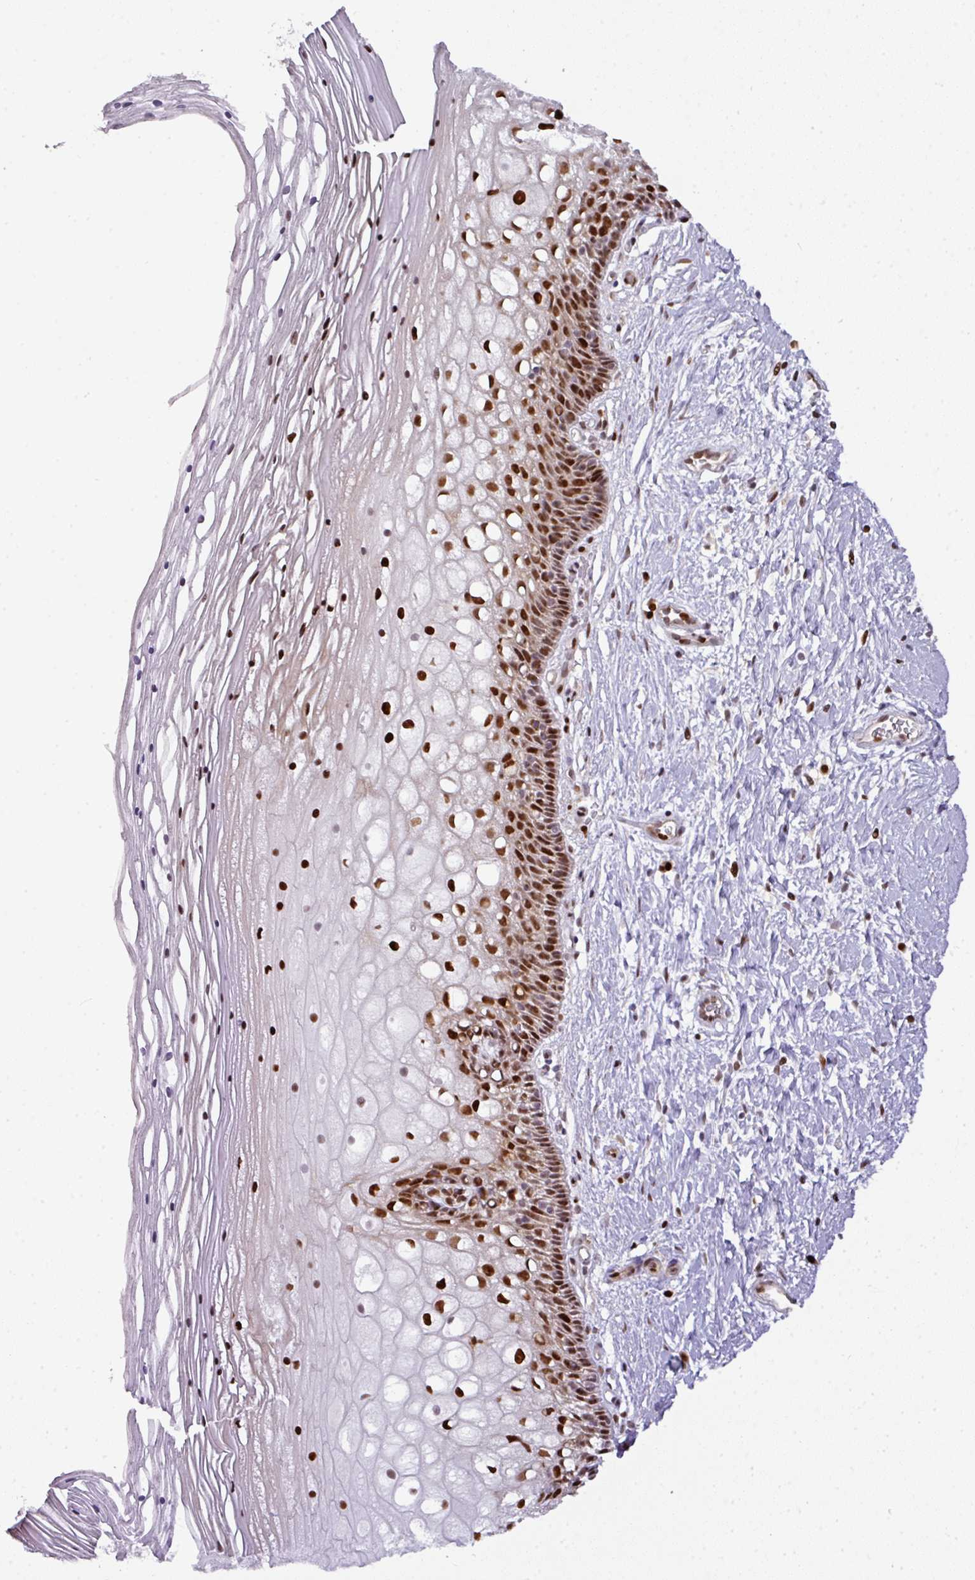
{"staining": {"intensity": "moderate", "quantity": ">75%", "location": "nuclear"}, "tissue": "cervix", "cell_type": "Glandular cells", "image_type": "normal", "snomed": [{"axis": "morphology", "description": "Normal tissue, NOS"}, {"axis": "topography", "description": "Cervix"}], "caption": "High-magnification brightfield microscopy of normal cervix stained with DAB (brown) and counterstained with hematoxylin (blue). glandular cells exhibit moderate nuclear expression is identified in about>75% of cells.", "gene": "MYSM1", "patient": {"sex": "female", "age": 36}}